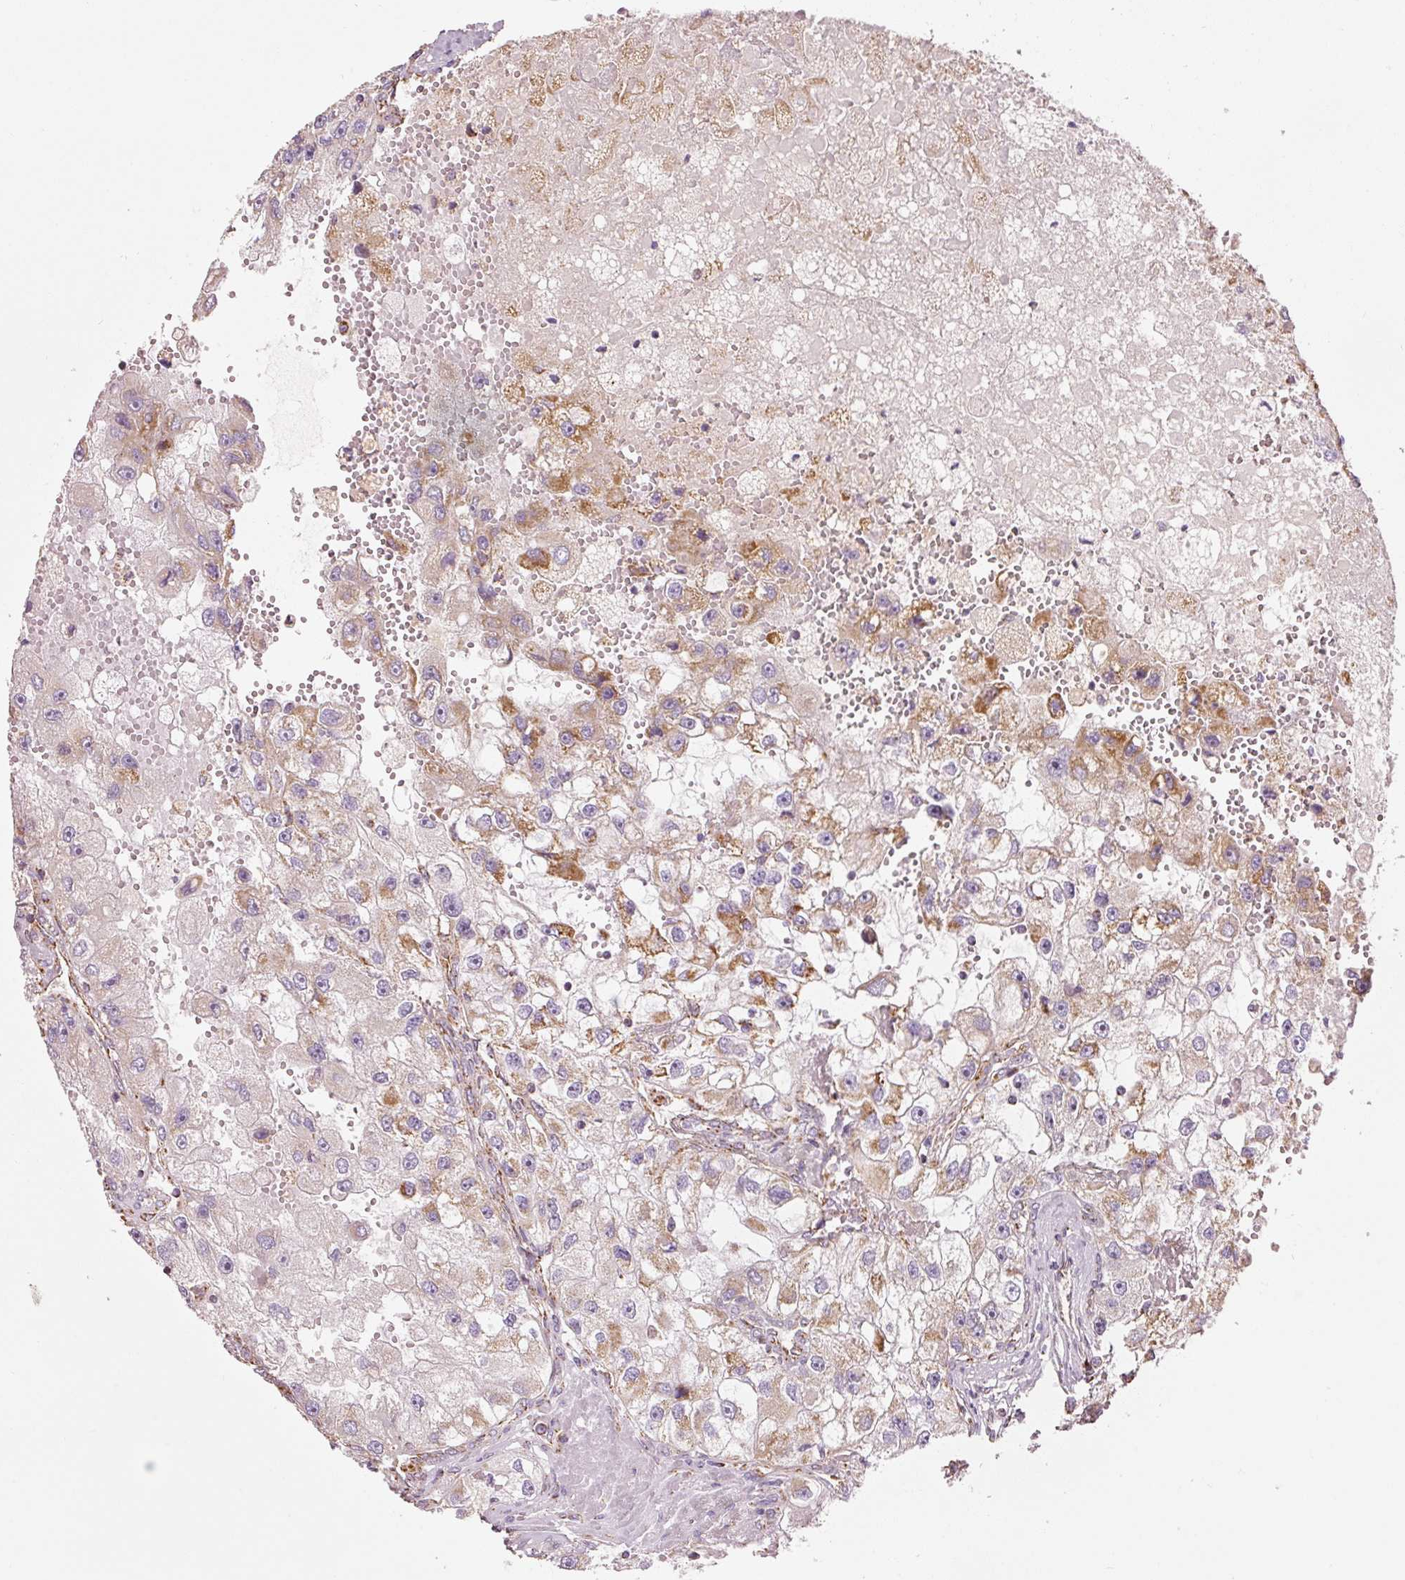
{"staining": {"intensity": "moderate", "quantity": "25%-75%", "location": "cytoplasmic/membranous"}, "tissue": "renal cancer", "cell_type": "Tumor cells", "image_type": "cancer", "snomed": [{"axis": "morphology", "description": "Adenocarcinoma, NOS"}, {"axis": "topography", "description": "Kidney"}], "caption": "Protein staining shows moderate cytoplasmic/membranous positivity in about 25%-75% of tumor cells in renal cancer.", "gene": "NDUFB4", "patient": {"sex": "male", "age": 63}}